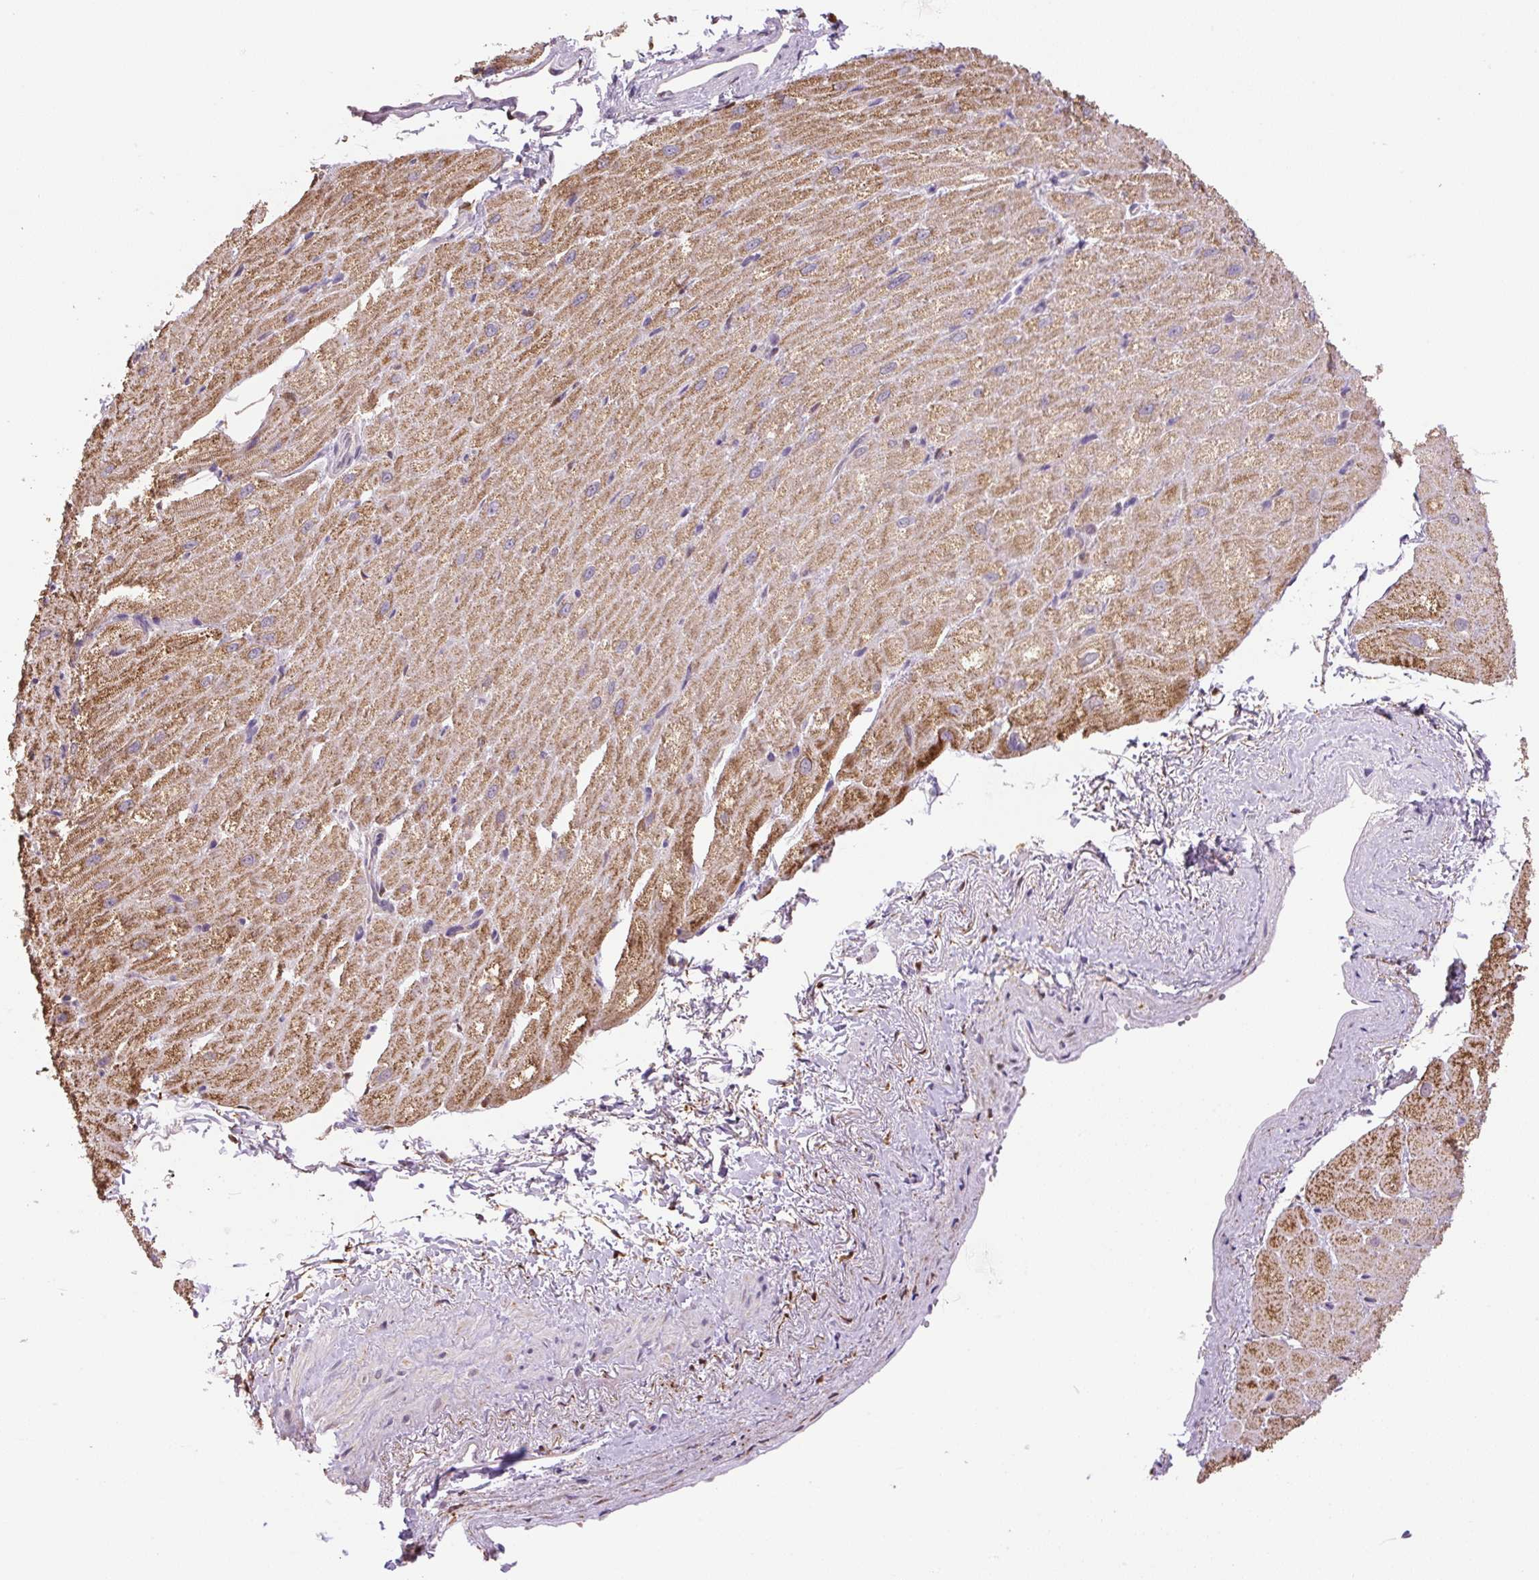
{"staining": {"intensity": "moderate", "quantity": ">75%", "location": "cytoplasmic/membranous"}, "tissue": "heart muscle", "cell_type": "Cardiomyocytes", "image_type": "normal", "snomed": [{"axis": "morphology", "description": "Normal tissue, NOS"}, {"axis": "topography", "description": "Heart"}], "caption": "An image of heart muscle stained for a protein exhibits moderate cytoplasmic/membranous brown staining in cardiomyocytes.", "gene": "SGF29", "patient": {"sex": "male", "age": 62}}